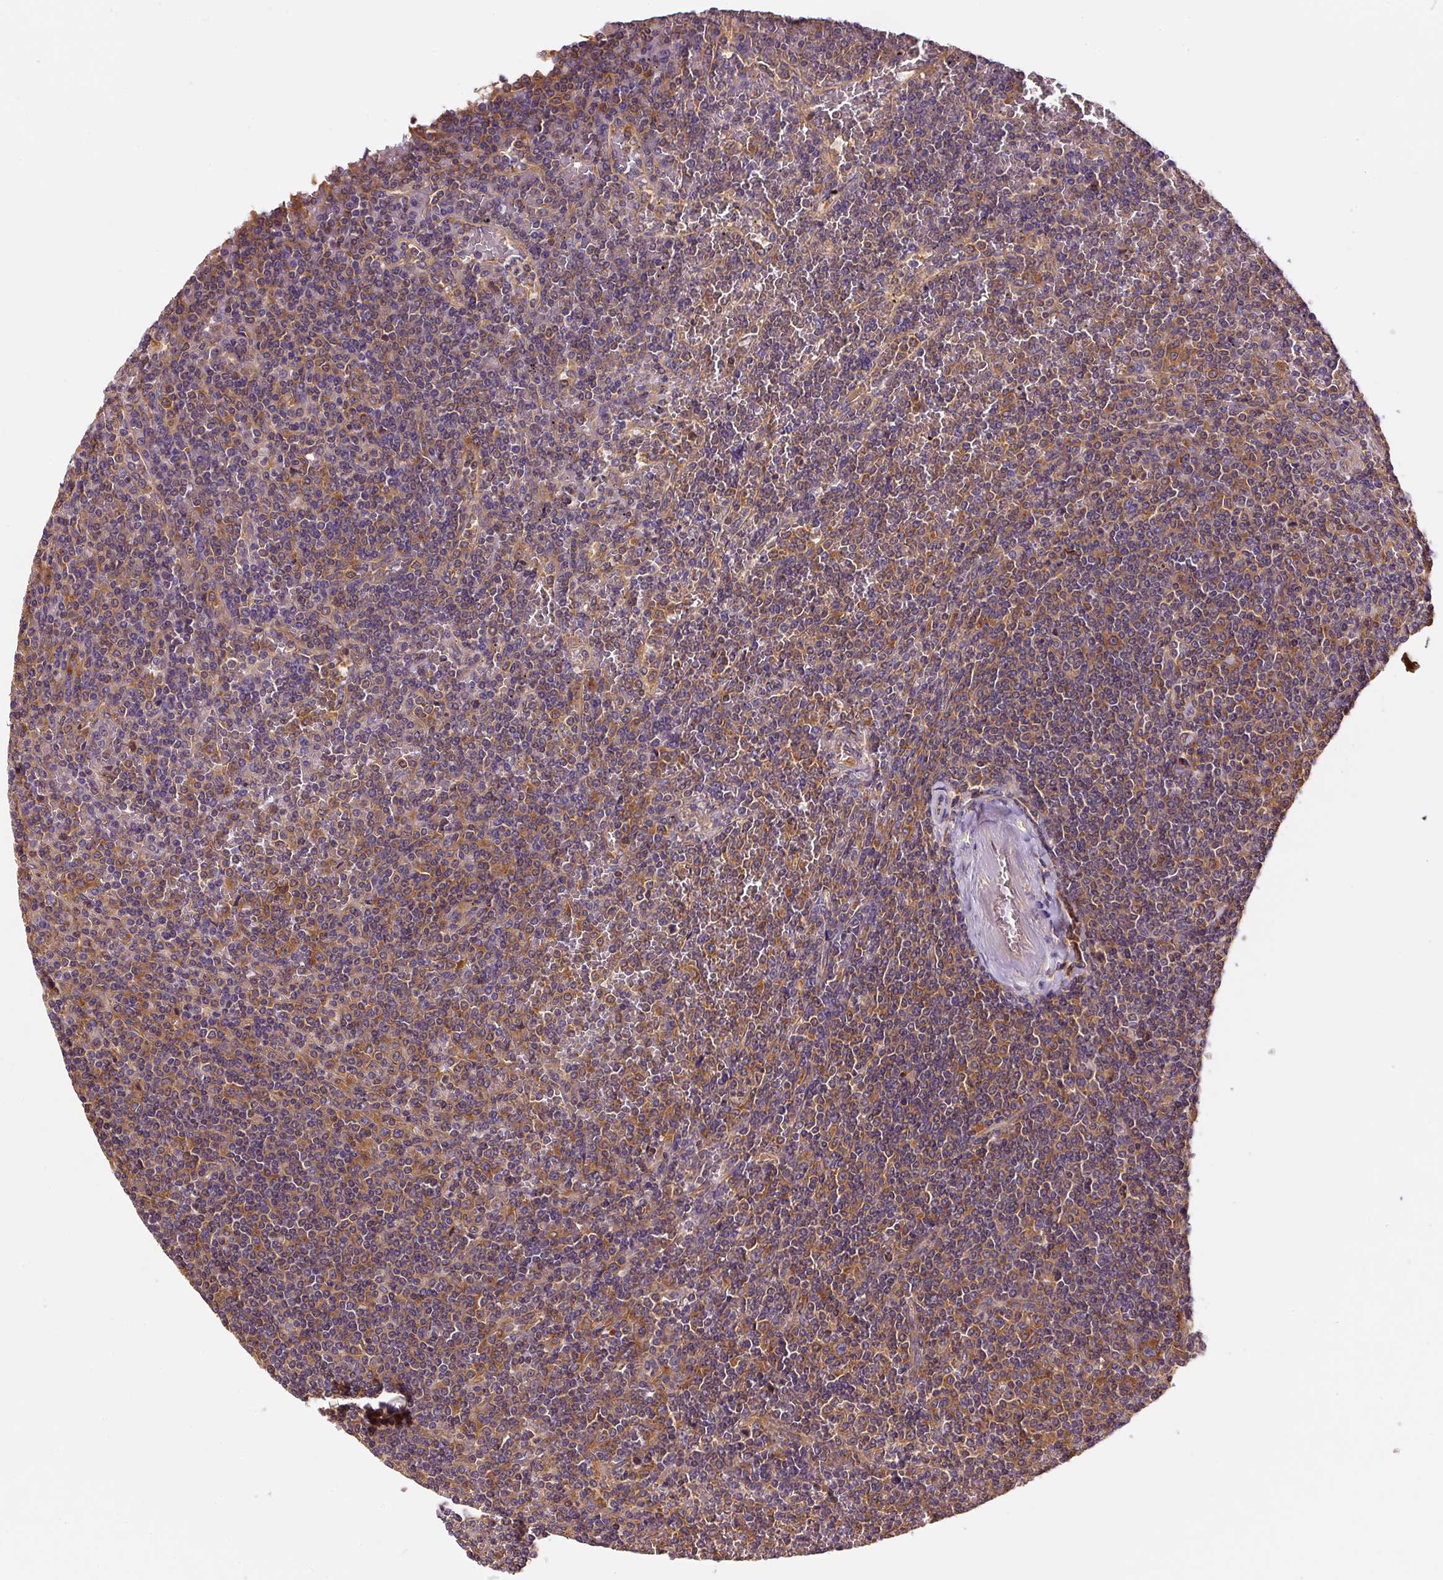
{"staining": {"intensity": "moderate", "quantity": "25%-75%", "location": "cytoplasmic/membranous"}, "tissue": "lymphoma", "cell_type": "Tumor cells", "image_type": "cancer", "snomed": [{"axis": "morphology", "description": "Malignant lymphoma, non-Hodgkin's type, Low grade"}, {"axis": "topography", "description": "Spleen"}], "caption": "The immunohistochemical stain shows moderate cytoplasmic/membranous expression in tumor cells of low-grade malignant lymphoma, non-Hodgkin's type tissue.", "gene": "EIF2S2", "patient": {"sex": "female", "age": 19}}